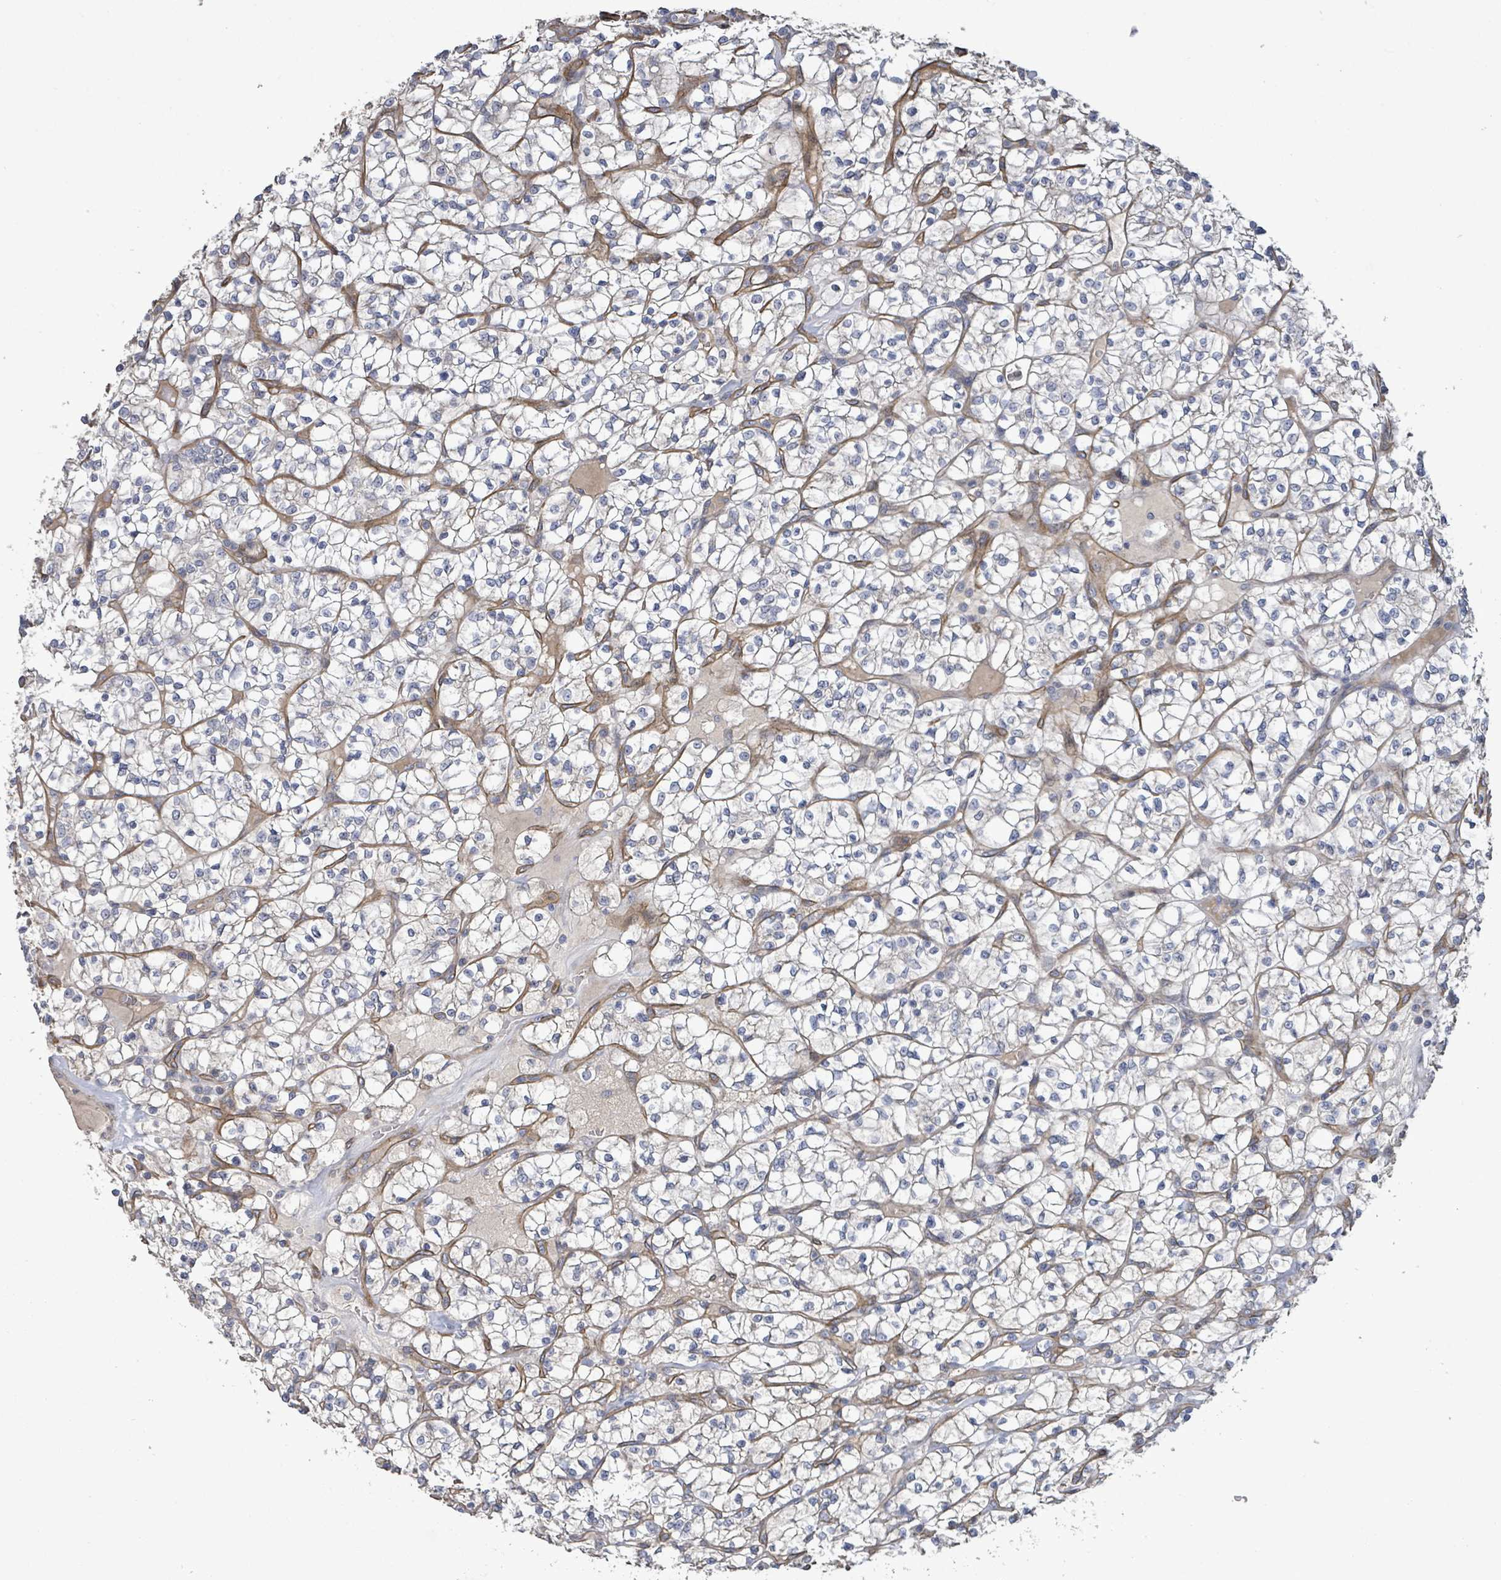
{"staining": {"intensity": "negative", "quantity": "none", "location": "none"}, "tissue": "renal cancer", "cell_type": "Tumor cells", "image_type": "cancer", "snomed": [{"axis": "morphology", "description": "Adenocarcinoma, NOS"}, {"axis": "topography", "description": "Kidney"}], "caption": "An IHC image of renal cancer is shown. There is no staining in tumor cells of renal cancer. (IHC, brightfield microscopy, high magnification).", "gene": "KANK3", "patient": {"sex": "female", "age": 64}}